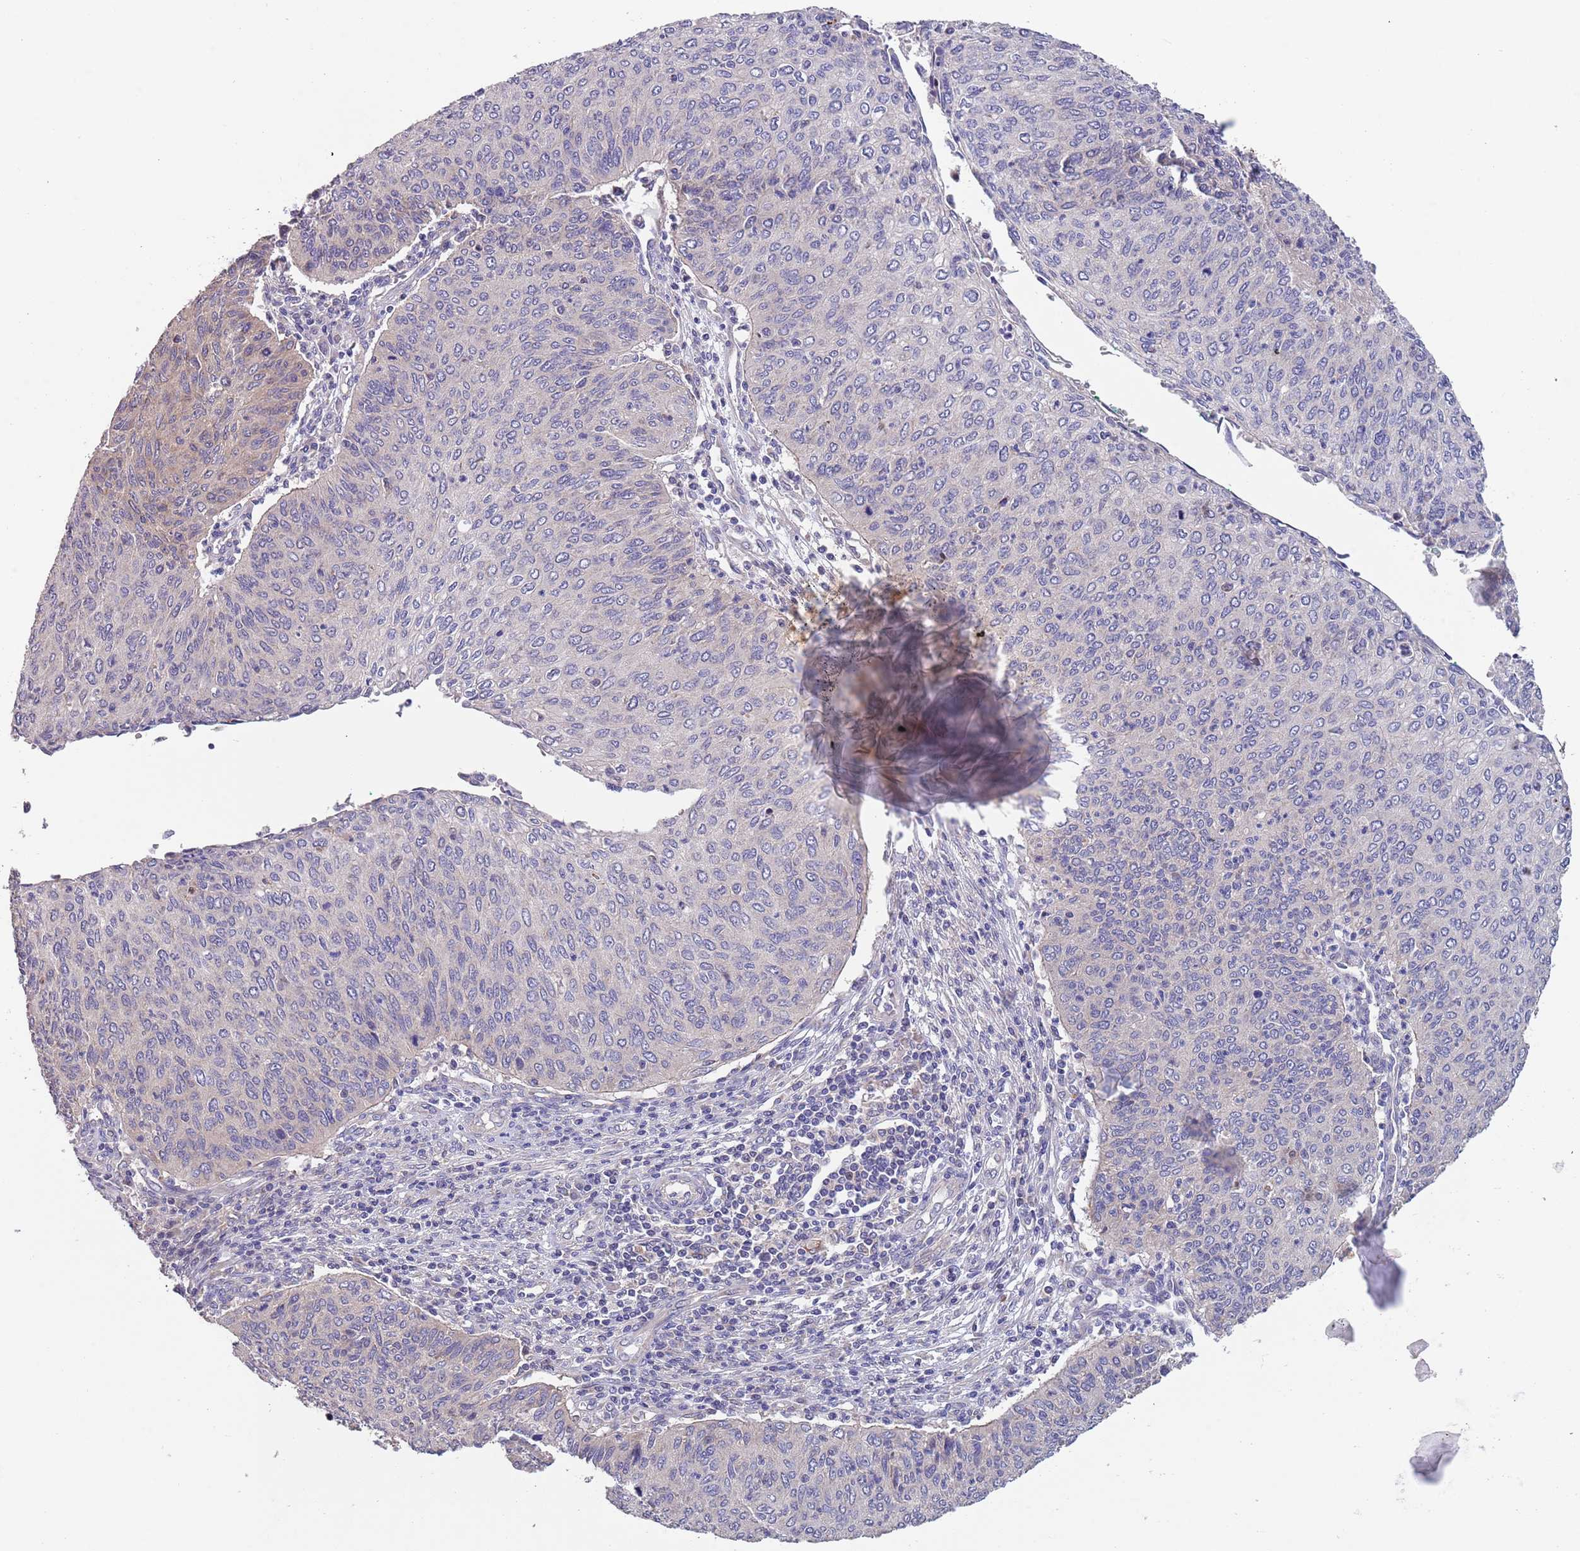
{"staining": {"intensity": "negative", "quantity": "none", "location": "none"}, "tissue": "cervical cancer", "cell_type": "Tumor cells", "image_type": "cancer", "snomed": [{"axis": "morphology", "description": "Squamous cell carcinoma, NOS"}, {"axis": "topography", "description": "Cervix"}], "caption": "Immunohistochemistry (IHC) histopathology image of neoplastic tissue: human cervical cancer (squamous cell carcinoma) stained with DAB (3,3'-diaminobenzidine) demonstrates no significant protein positivity in tumor cells.", "gene": "ABCC10", "patient": {"sex": "female", "age": 38}}